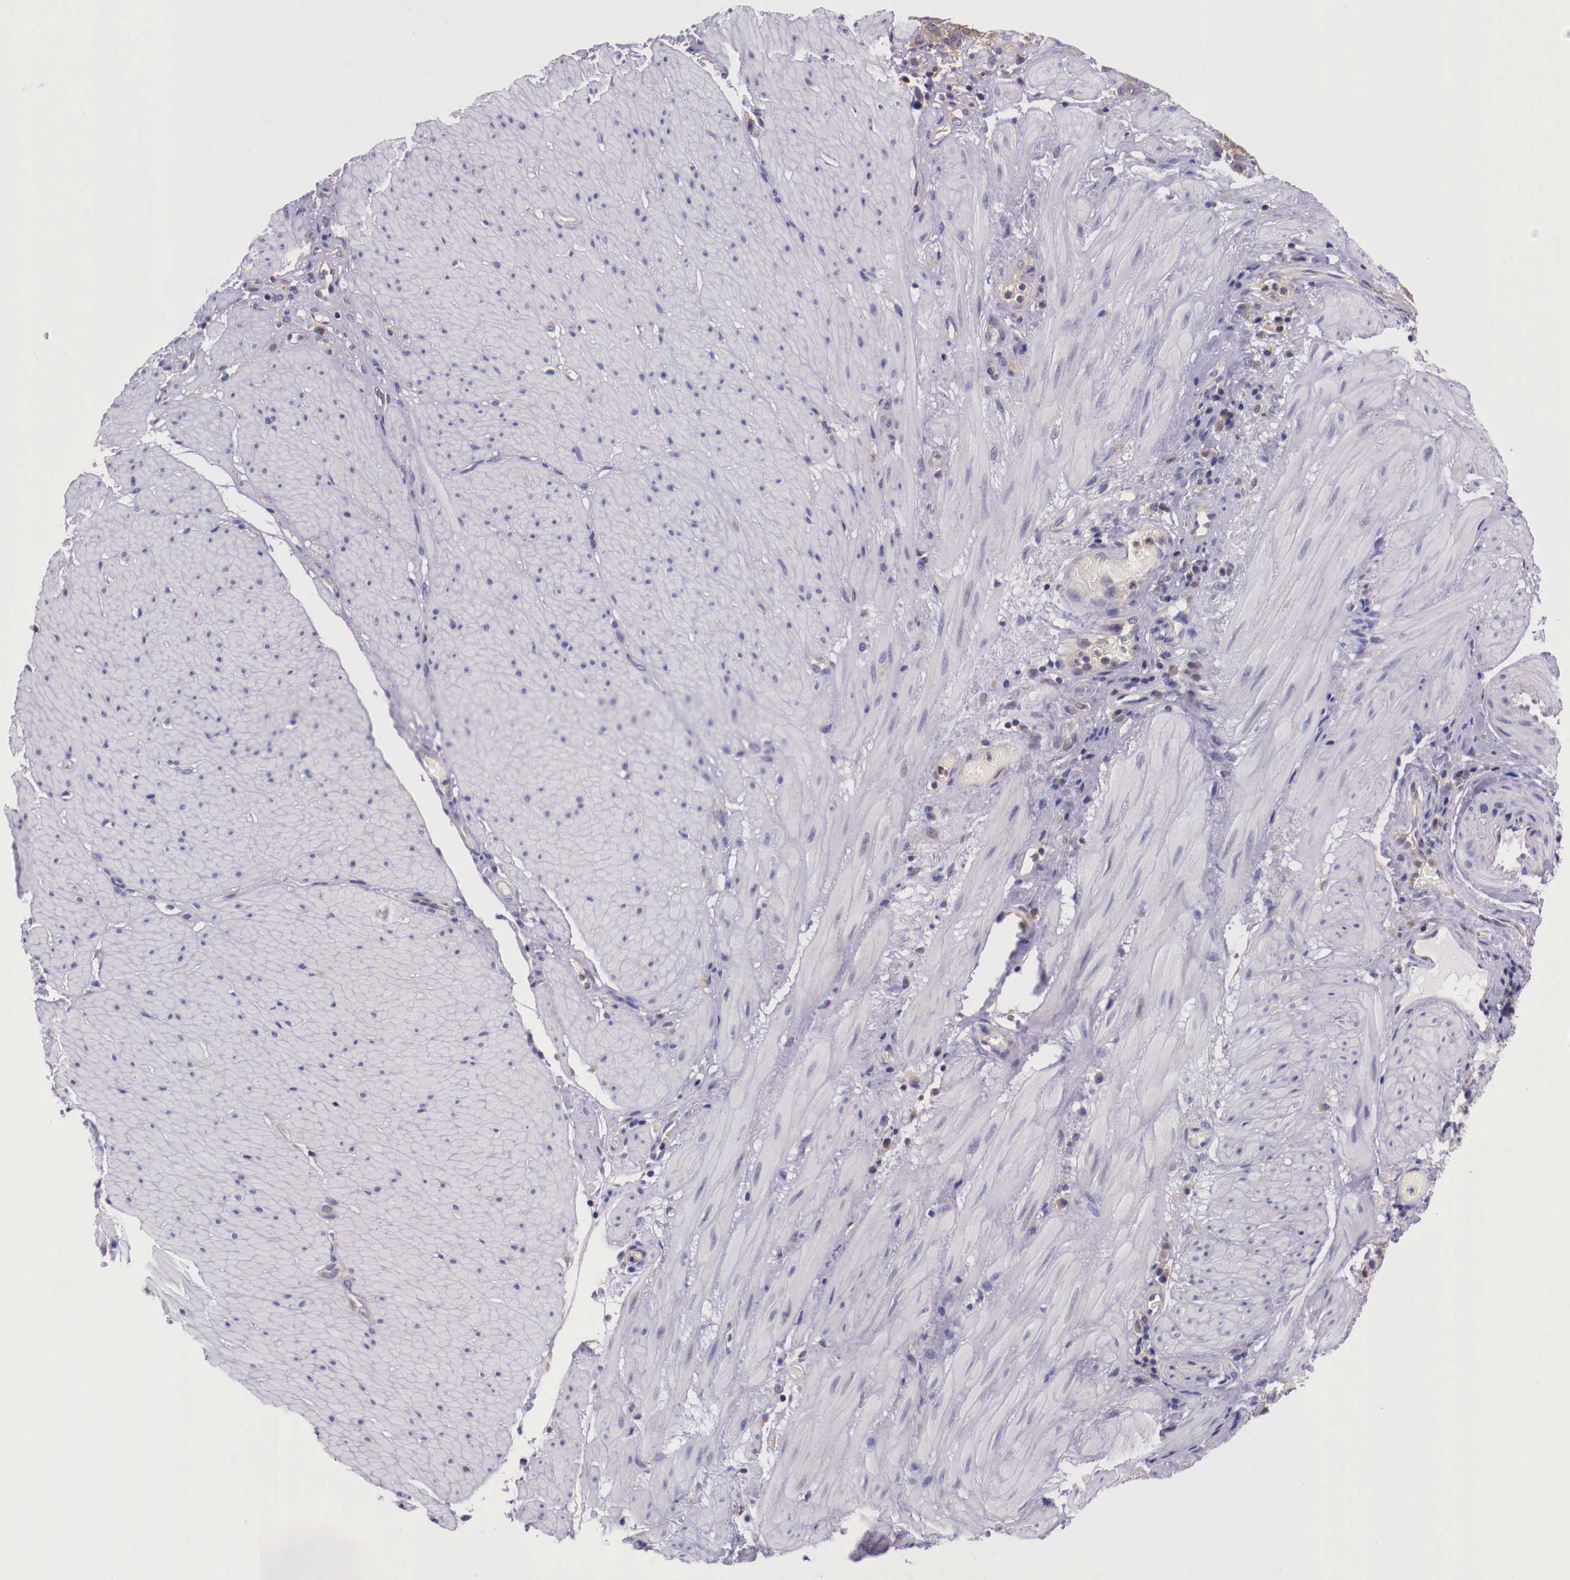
{"staining": {"intensity": "weak", "quantity": "25%-75%", "location": "cytoplasmic/membranous"}, "tissue": "stomach cancer", "cell_type": "Tumor cells", "image_type": "cancer", "snomed": [{"axis": "morphology", "description": "Adenocarcinoma, NOS"}, {"axis": "topography", "description": "Stomach, lower"}], "caption": "Weak cytoplasmic/membranous staining for a protein is seen in approximately 25%-75% of tumor cells of stomach adenocarcinoma using immunohistochemistry (IHC).", "gene": "GRIPAP1", "patient": {"sex": "male", "age": 88}}